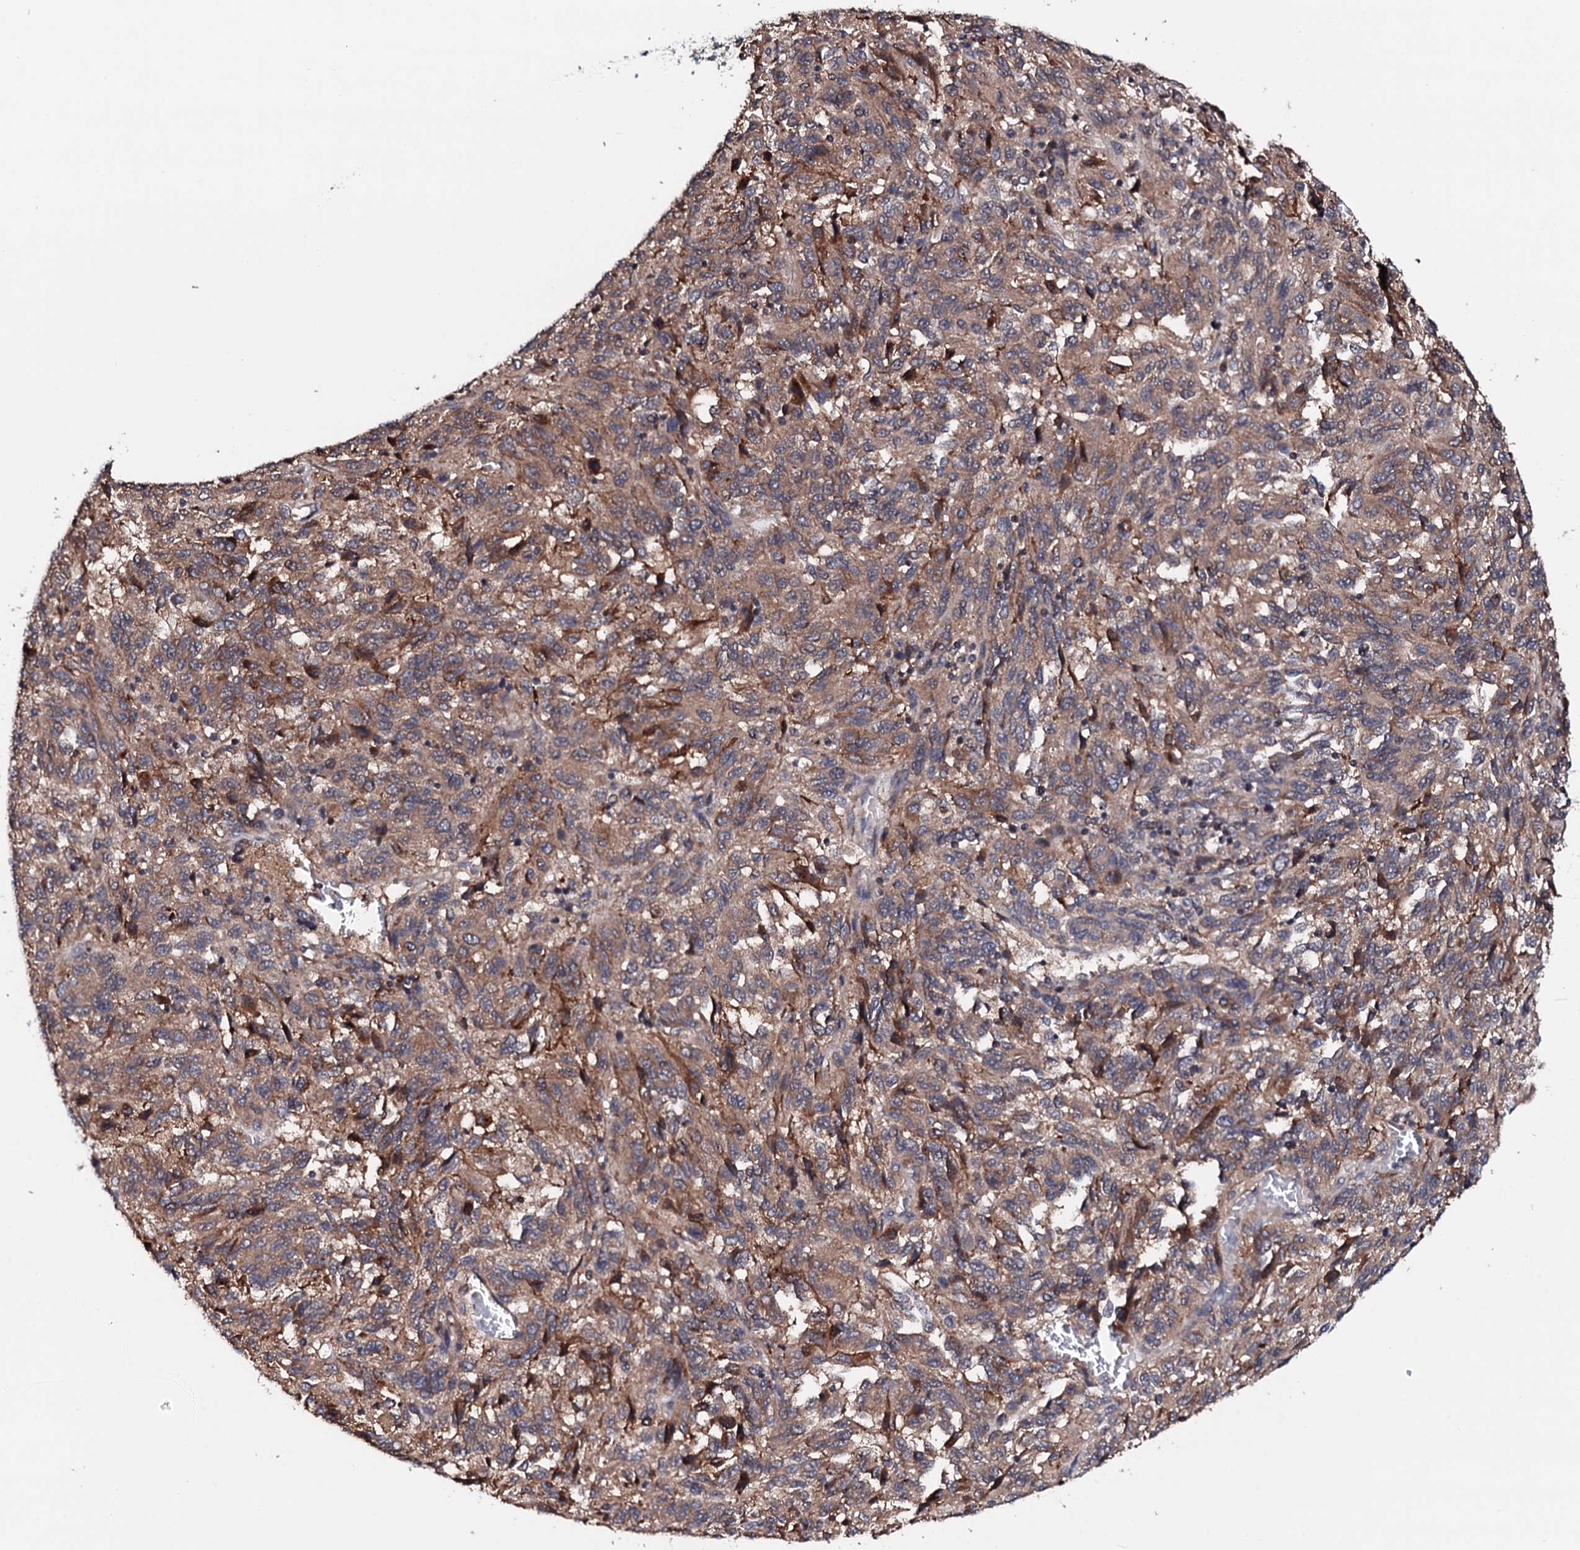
{"staining": {"intensity": "weak", "quantity": ">75%", "location": "cytoplasmic/membranous"}, "tissue": "melanoma", "cell_type": "Tumor cells", "image_type": "cancer", "snomed": [{"axis": "morphology", "description": "Malignant melanoma, Metastatic site"}, {"axis": "topography", "description": "Lung"}], "caption": "This photomicrograph reveals melanoma stained with immunohistochemistry to label a protein in brown. The cytoplasmic/membranous of tumor cells show weak positivity for the protein. Nuclei are counter-stained blue.", "gene": "EDC3", "patient": {"sex": "male", "age": 64}}